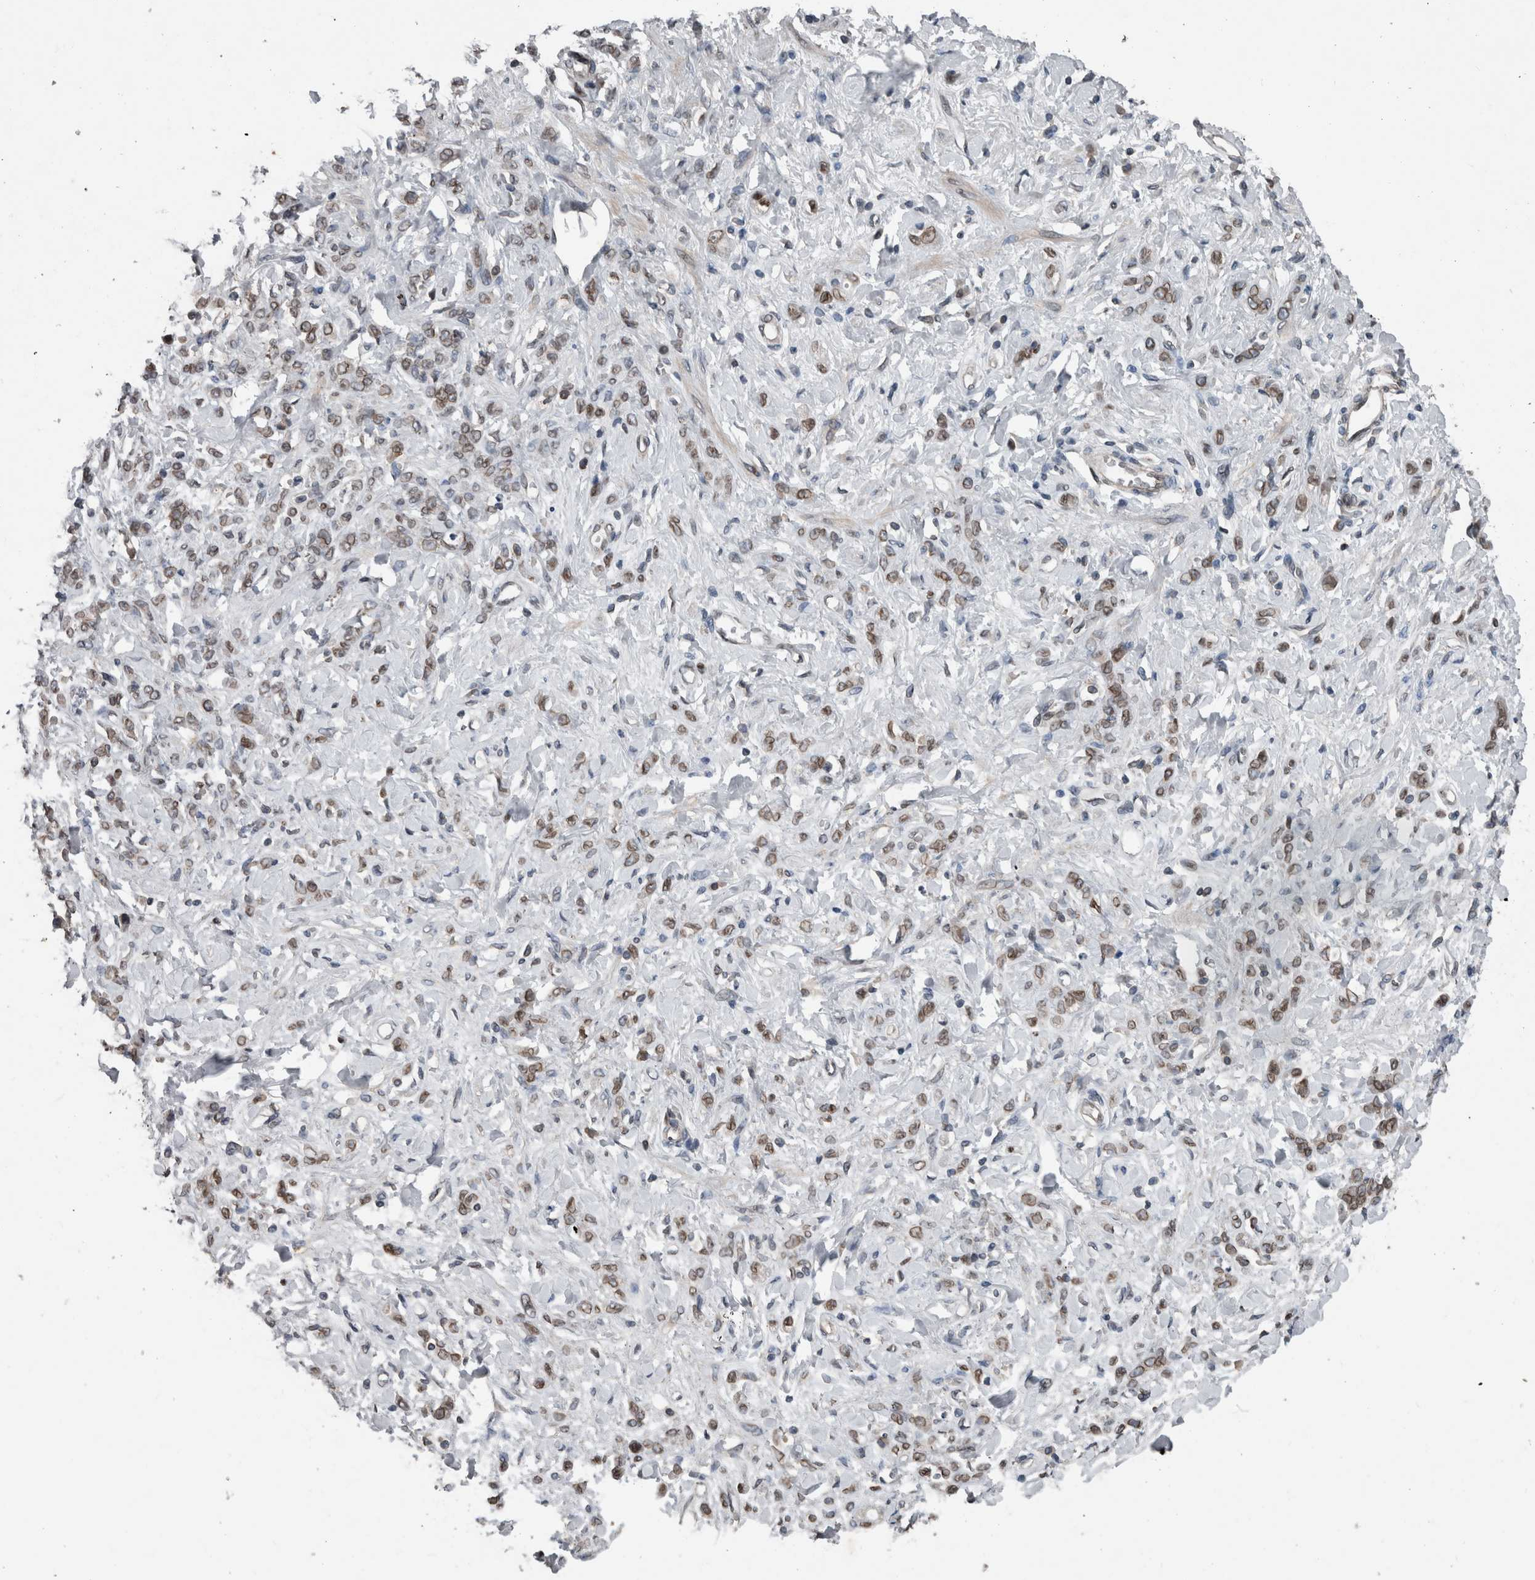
{"staining": {"intensity": "moderate", "quantity": ">75%", "location": "cytoplasmic/membranous,nuclear"}, "tissue": "stomach cancer", "cell_type": "Tumor cells", "image_type": "cancer", "snomed": [{"axis": "morphology", "description": "Normal tissue, NOS"}, {"axis": "morphology", "description": "Adenocarcinoma, NOS"}, {"axis": "topography", "description": "Stomach"}], "caption": "This is an image of immunohistochemistry (IHC) staining of stomach cancer, which shows moderate staining in the cytoplasmic/membranous and nuclear of tumor cells.", "gene": "RANBP2", "patient": {"sex": "male", "age": 82}}